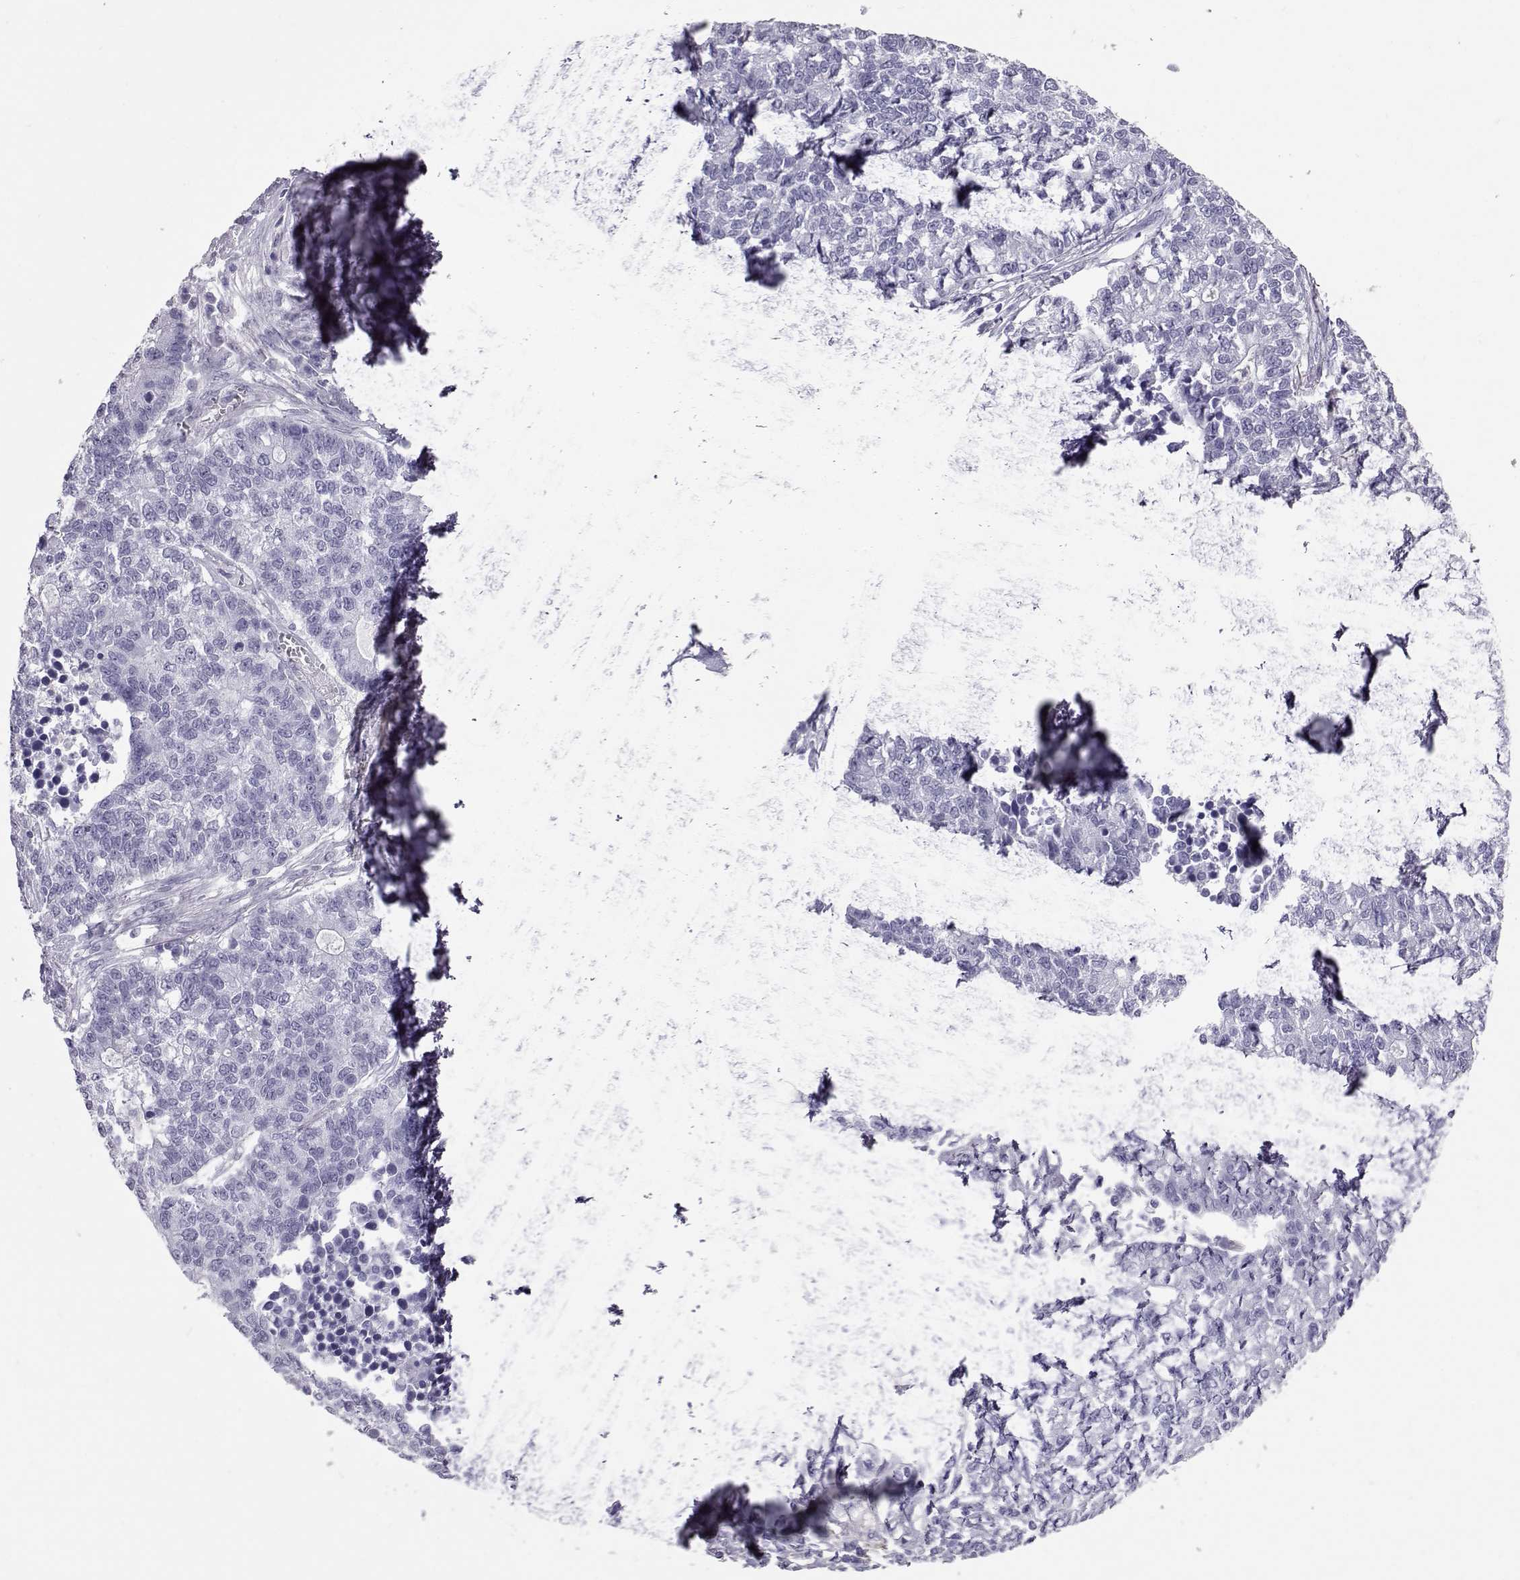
{"staining": {"intensity": "negative", "quantity": "none", "location": "none"}, "tissue": "lung cancer", "cell_type": "Tumor cells", "image_type": "cancer", "snomed": [{"axis": "morphology", "description": "Adenocarcinoma, NOS"}, {"axis": "topography", "description": "Lung"}], "caption": "Human lung adenocarcinoma stained for a protein using immunohistochemistry (IHC) reveals no positivity in tumor cells.", "gene": "PMCH", "patient": {"sex": "male", "age": 57}}